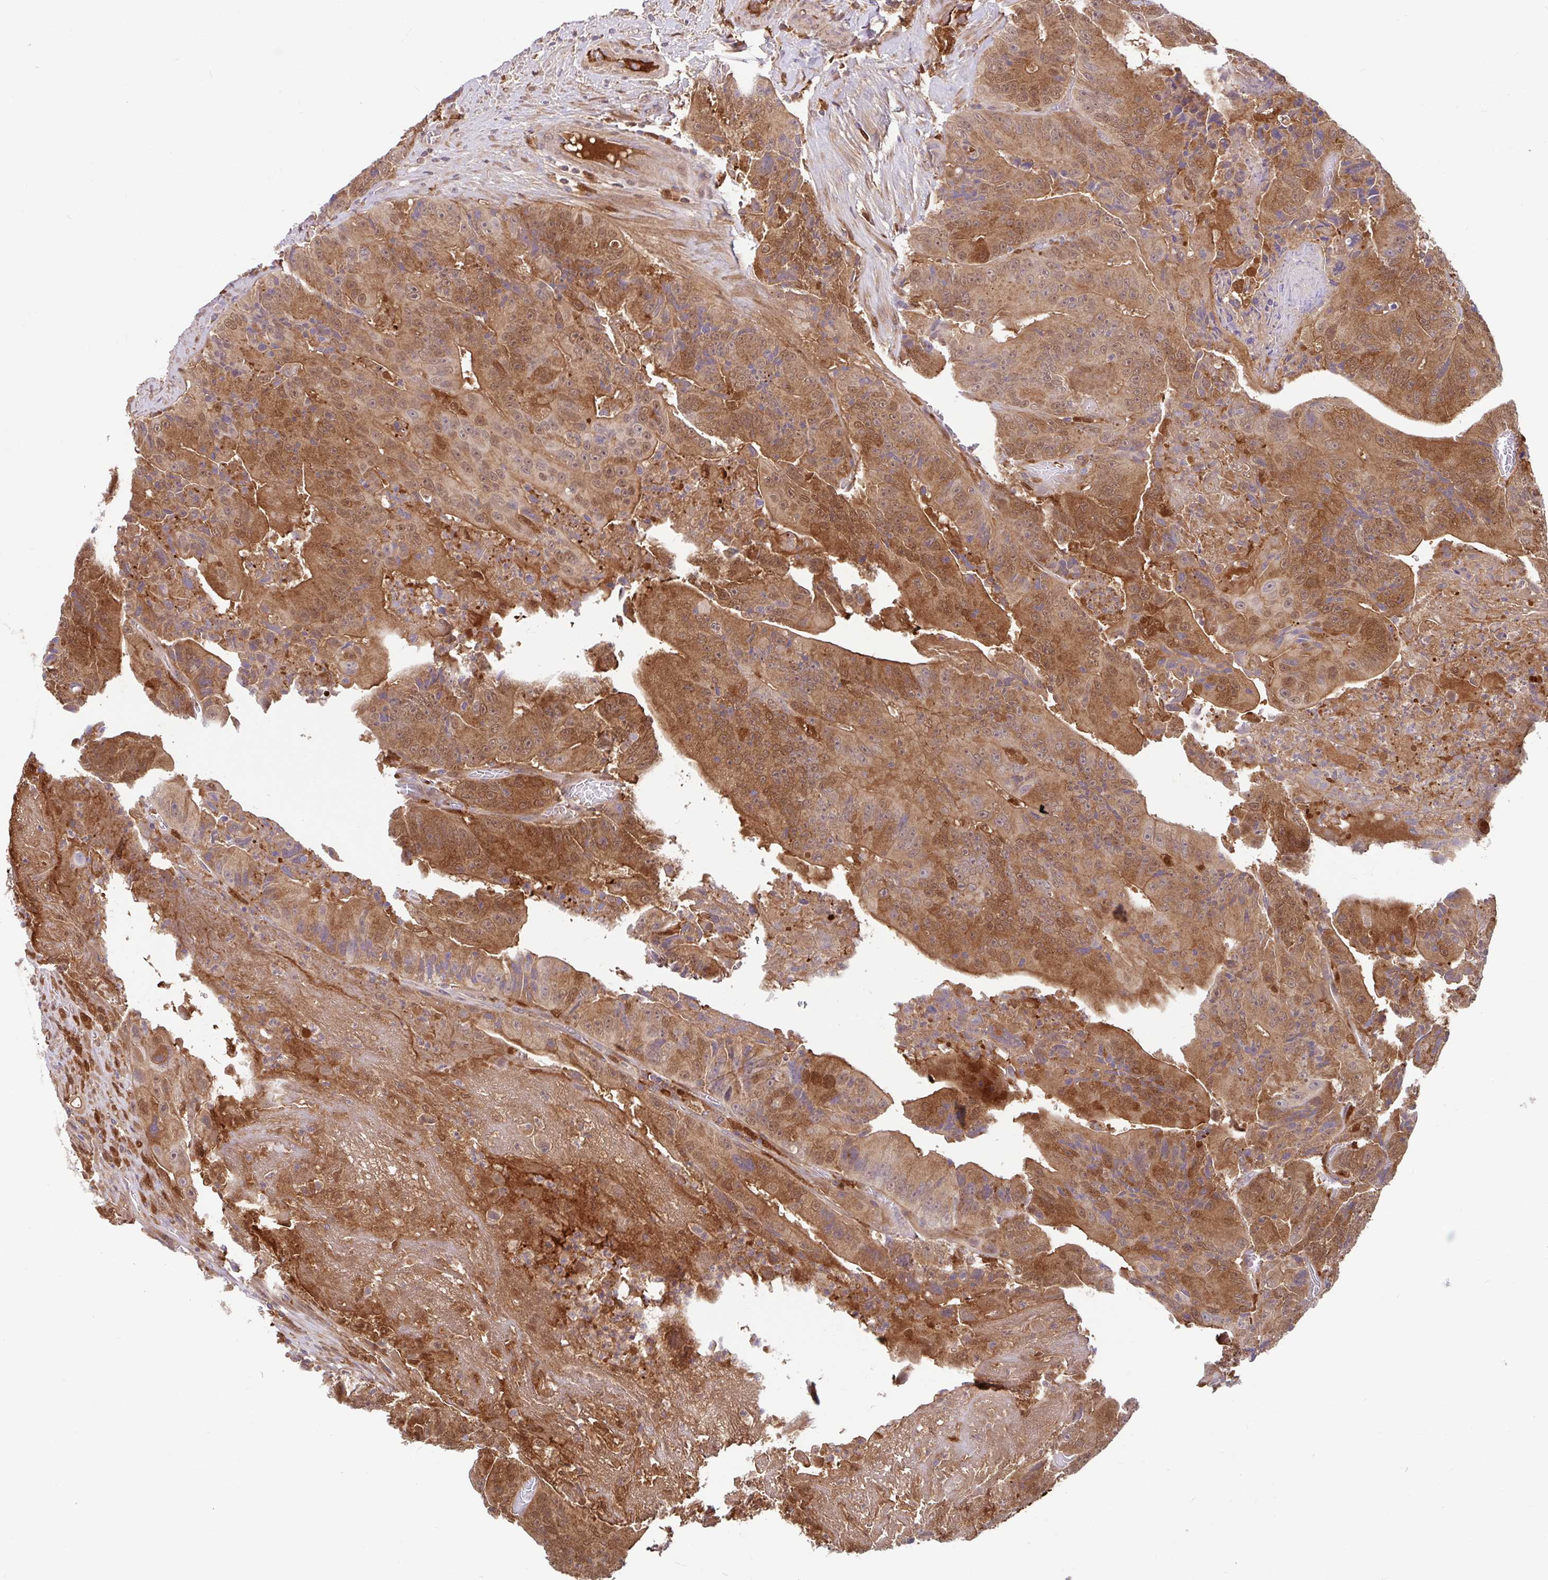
{"staining": {"intensity": "moderate", "quantity": ">75%", "location": "cytoplasmic/membranous,nuclear"}, "tissue": "colorectal cancer", "cell_type": "Tumor cells", "image_type": "cancer", "snomed": [{"axis": "morphology", "description": "Adenocarcinoma, NOS"}, {"axis": "topography", "description": "Colon"}], "caption": "Colorectal cancer (adenocarcinoma) tissue displays moderate cytoplasmic/membranous and nuclear staining in about >75% of tumor cells, visualized by immunohistochemistry. Nuclei are stained in blue.", "gene": "BLVRA", "patient": {"sex": "female", "age": 86}}